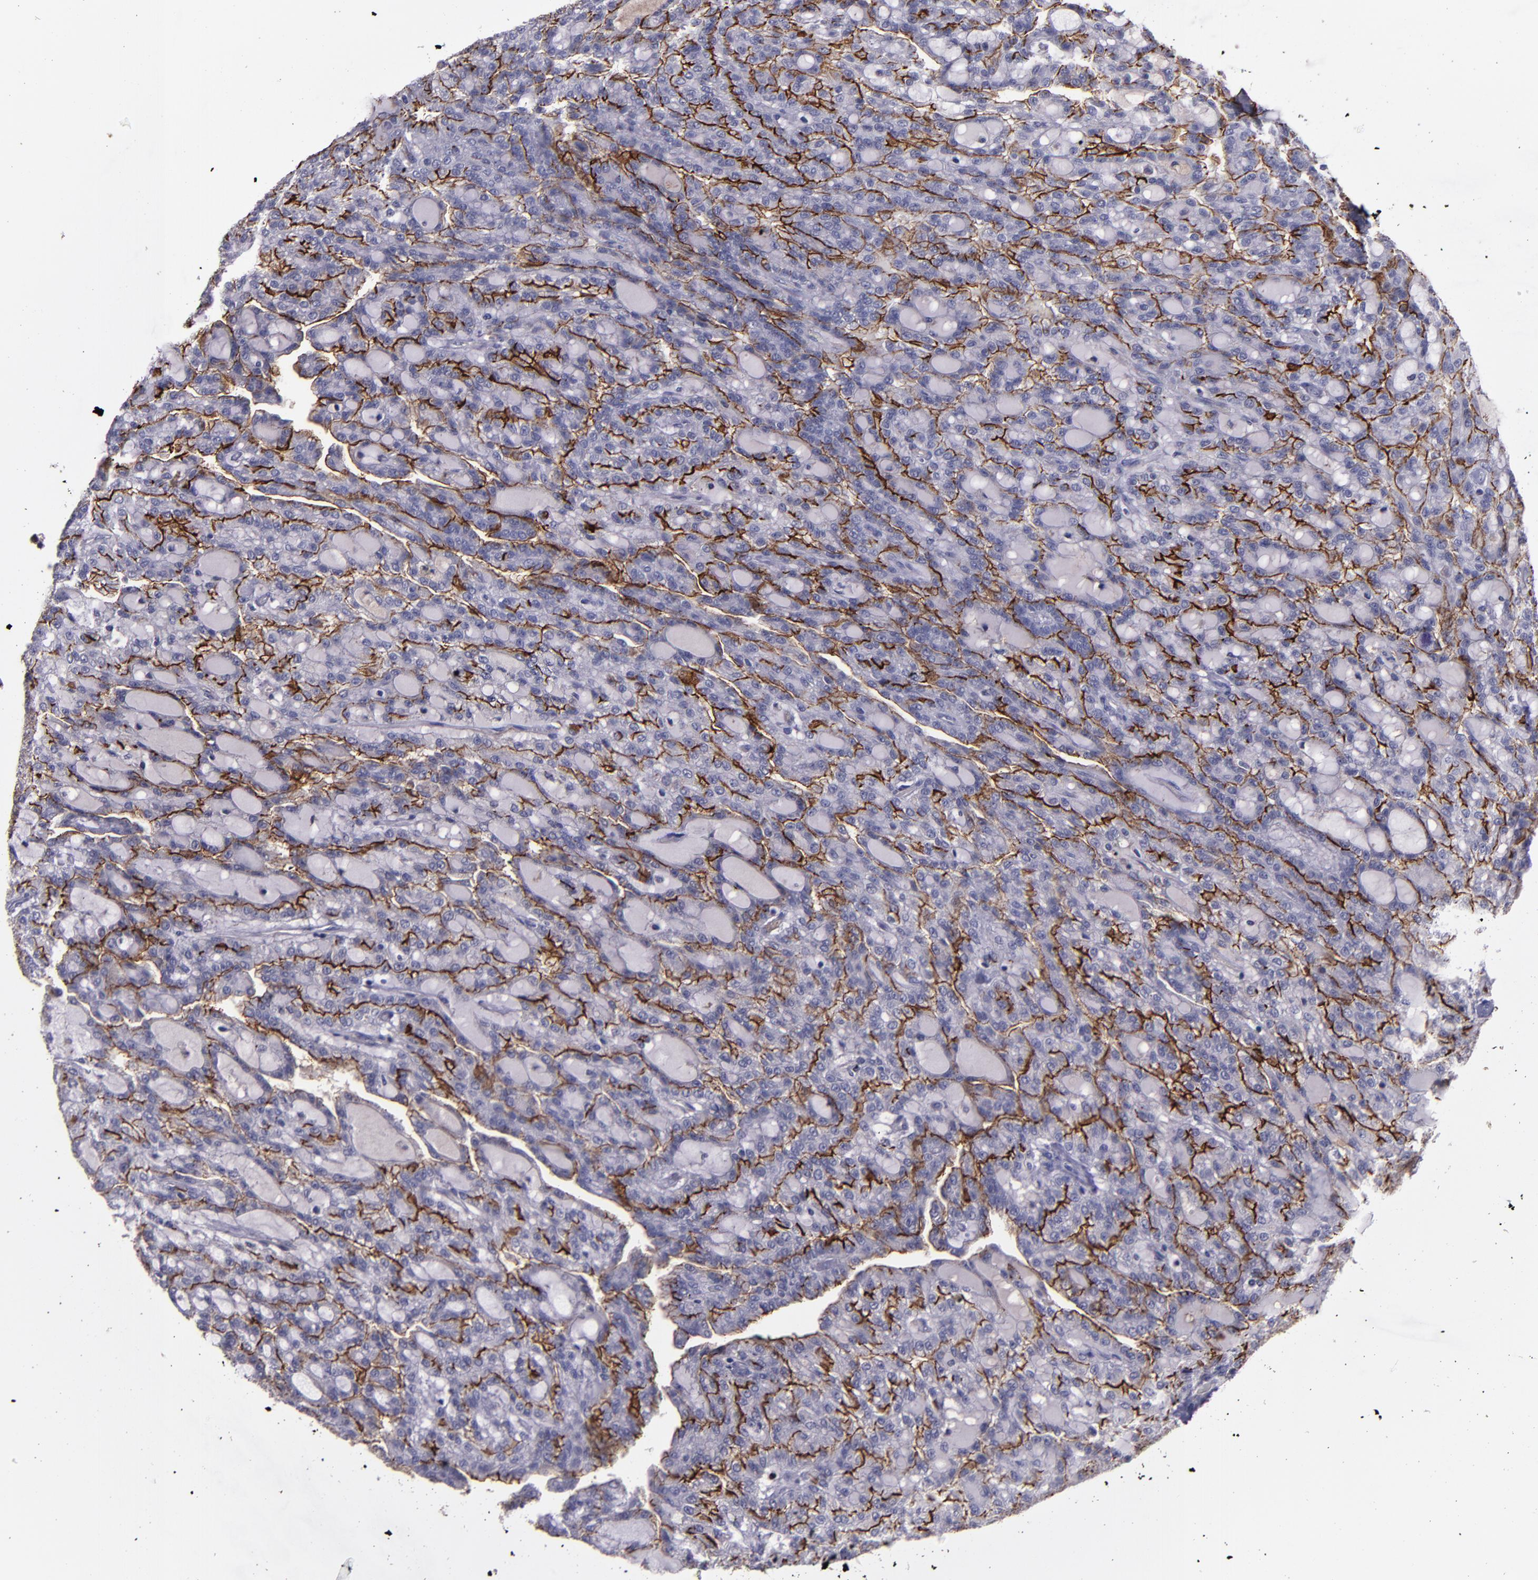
{"staining": {"intensity": "strong", "quantity": "25%-75%", "location": "cytoplasmic/membranous"}, "tissue": "renal cancer", "cell_type": "Tumor cells", "image_type": "cancer", "snomed": [{"axis": "morphology", "description": "Adenocarcinoma, NOS"}, {"axis": "topography", "description": "Kidney"}], "caption": "Immunohistochemical staining of renal adenocarcinoma shows high levels of strong cytoplasmic/membranous expression in about 25%-75% of tumor cells.", "gene": "MFGE8", "patient": {"sex": "male", "age": 63}}